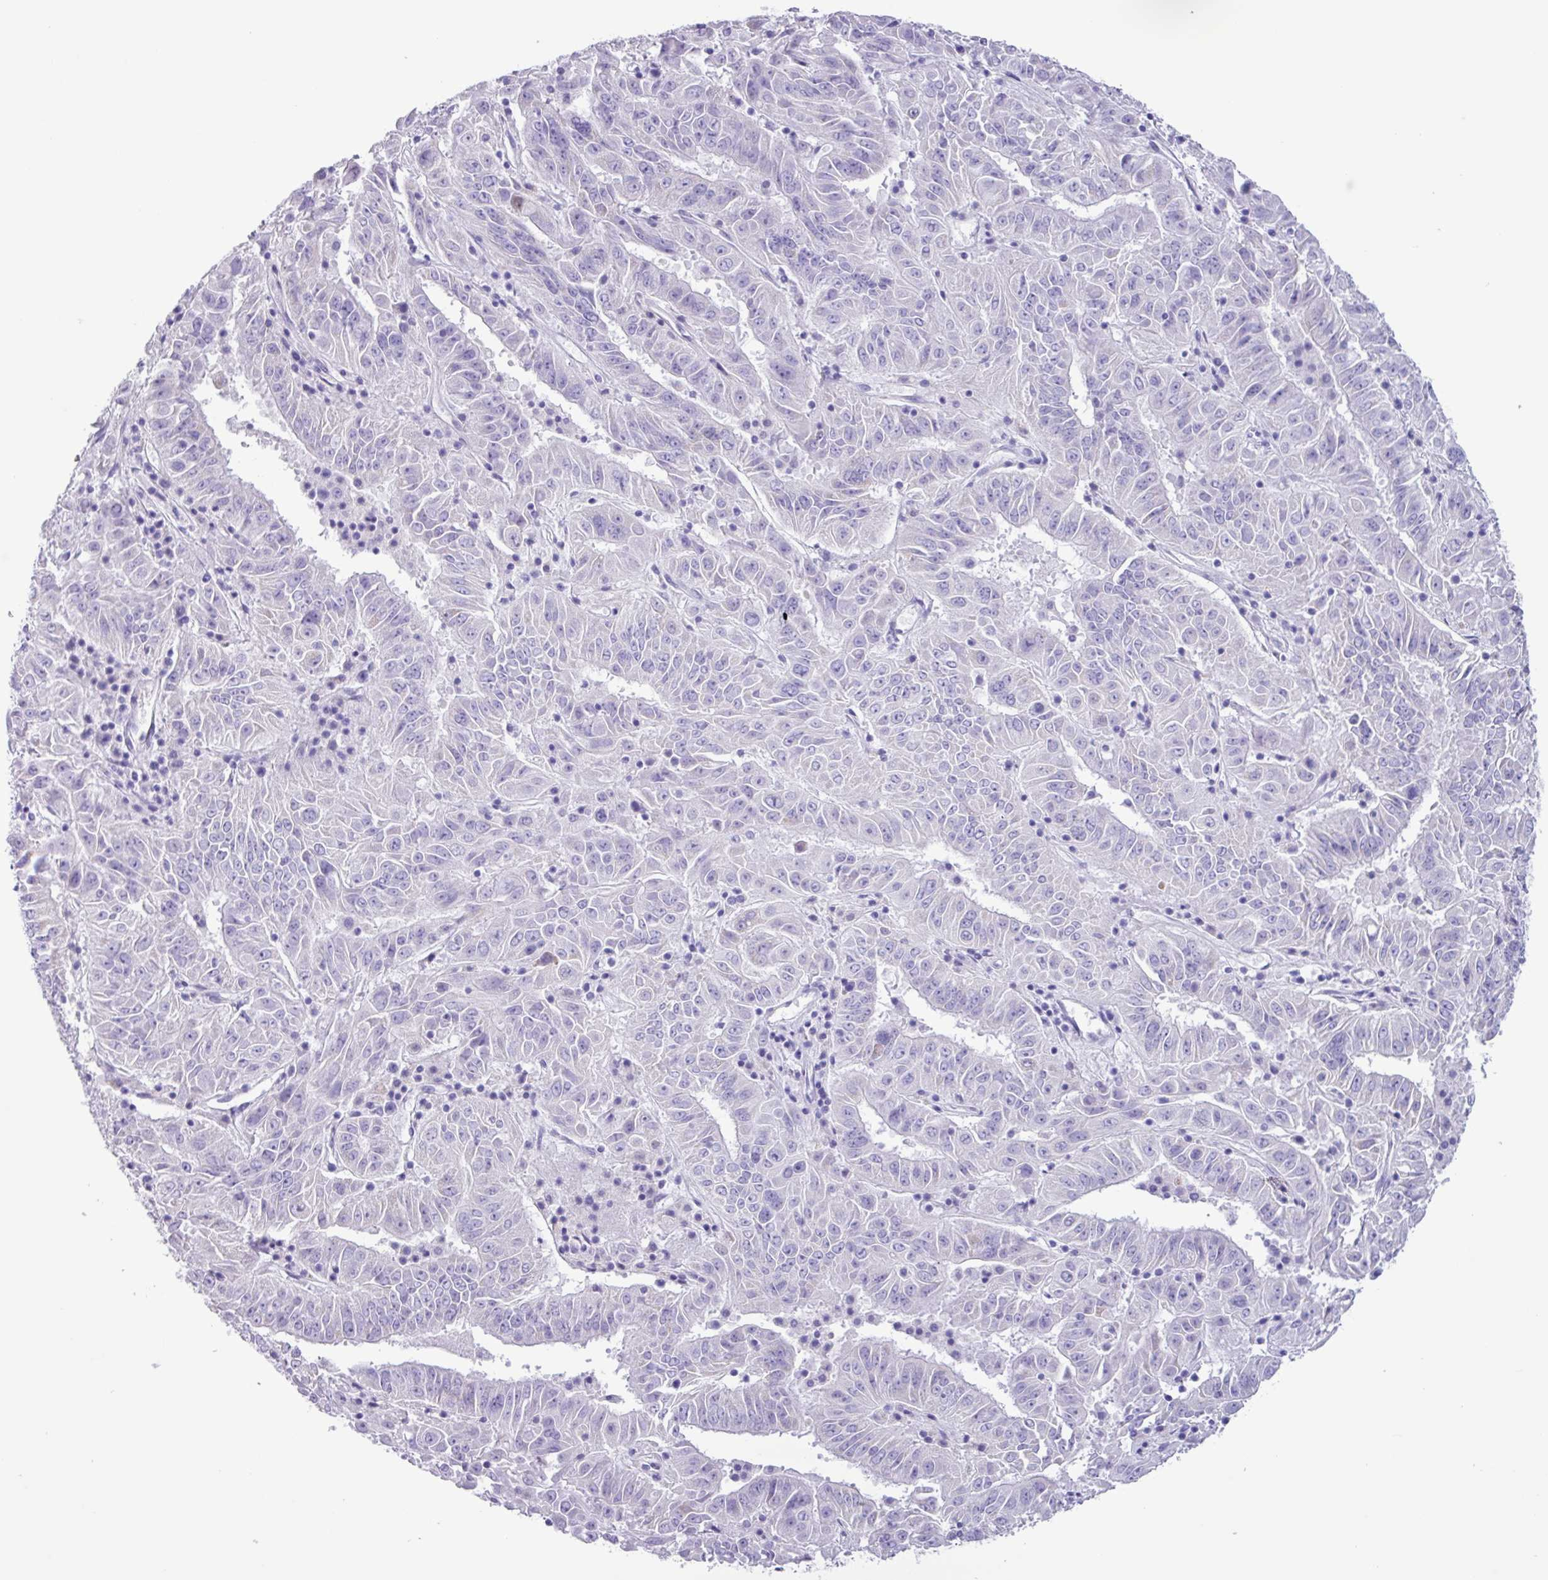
{"staining": {"intensity": "negative", "quantity": "none", "location": "none"}, "tissue": "pancreatic cancer", "cell_type": "Tumor cells", "image_type": "cancer", "snomed": [{"axis": "morphology", "description": "Adenocarcinoma, NOS"}, {"axis": "topography", "description": "Pancreas"}], "caption": "Human pancreatic cancer (adenocarcinoma) stained for a protein using immunohistochemistry reveals no staining in tumor cells.", "gene": "AGO3", "patient": {"sex": "male", "age": 63}}